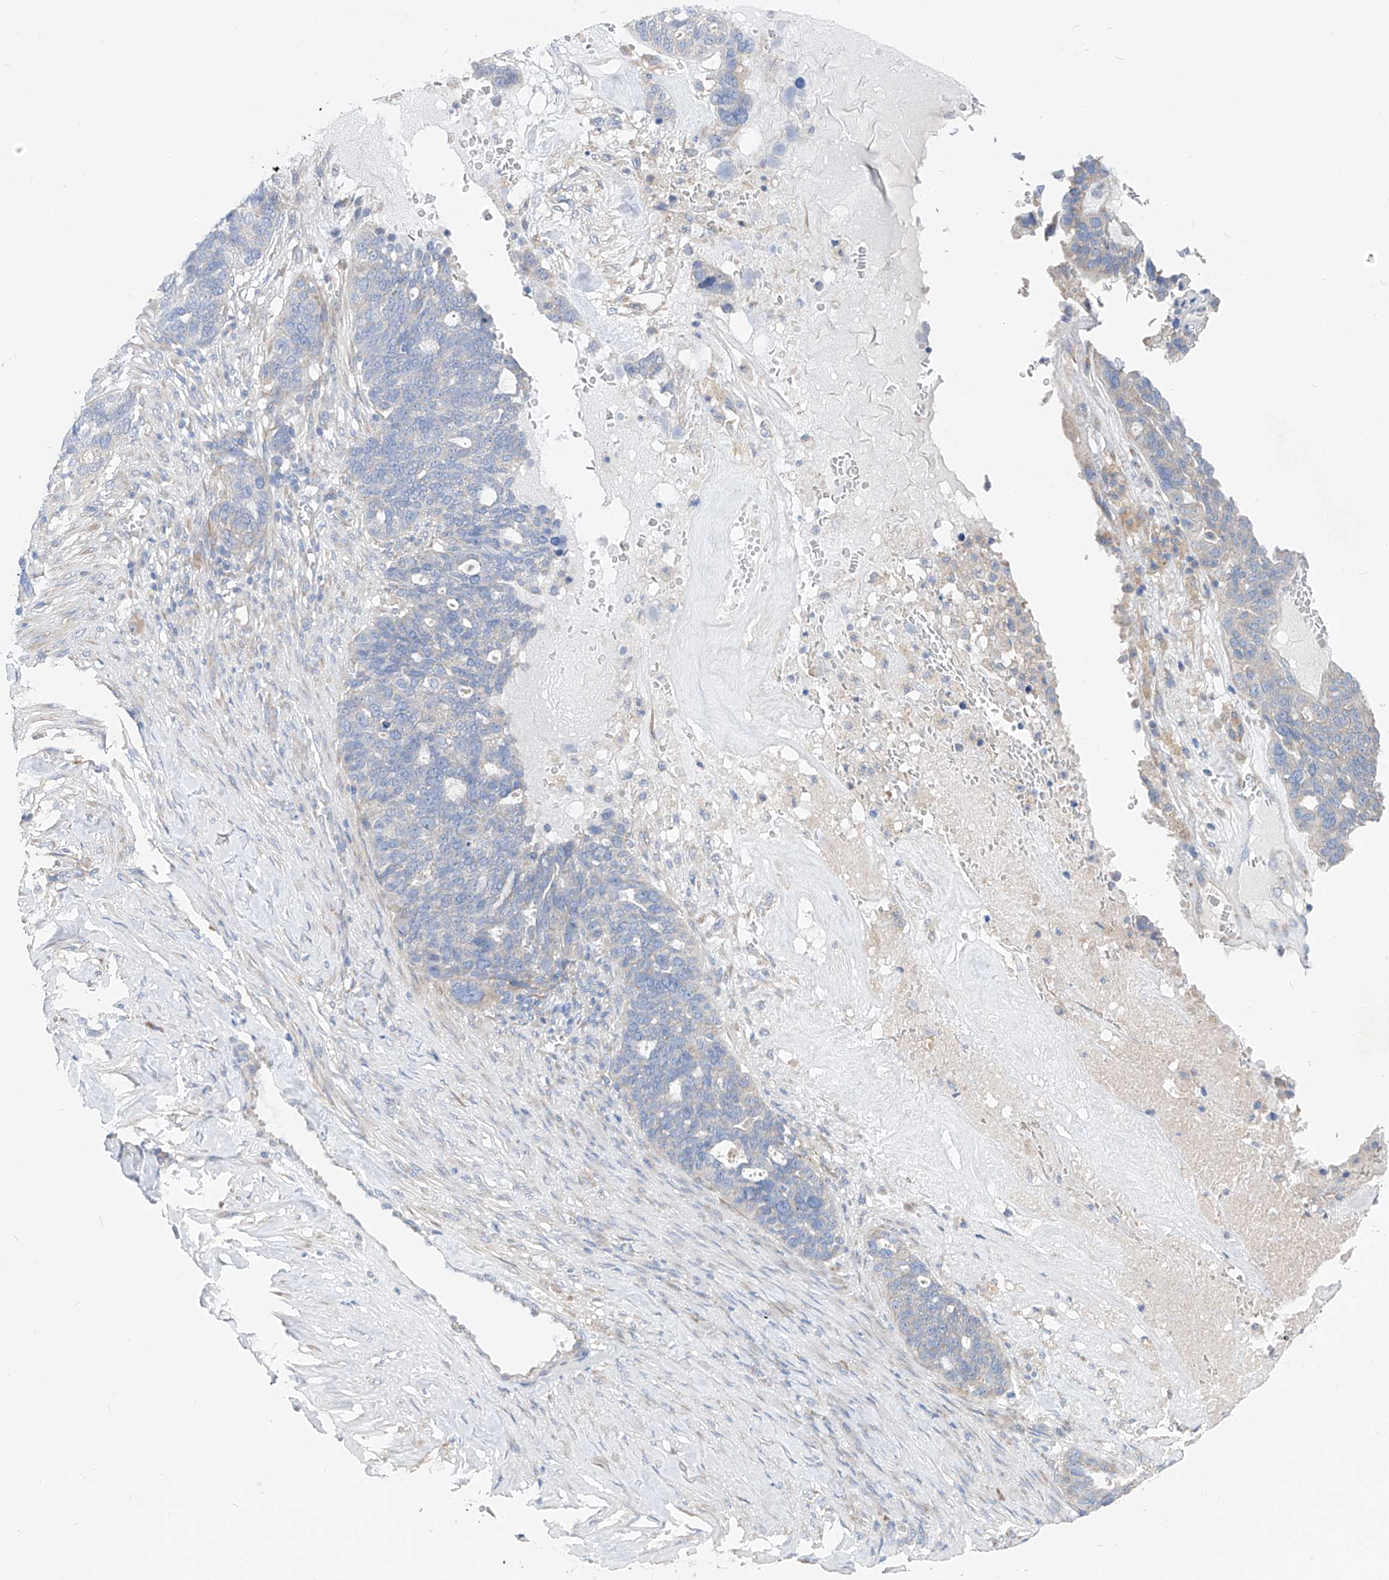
{"staining": {"intensity": "negative", "quantity": "none", "location": "none"}, "tissue": "ovarian cancer", "cell_type": "Tumor cells", "image_type": "cancer", "snomed": [{"axis": "morphology", "description": "Cystadenocarcinoma, serous, NOS"}, {"axis": "topography", "description": "Ovary"}], "caption": "Immunohistochemical staining of ovarian cancer shows no significant staining in tumor cells.", "gene": "UFL1", "patient": {"sex": "female", "age": 59}}